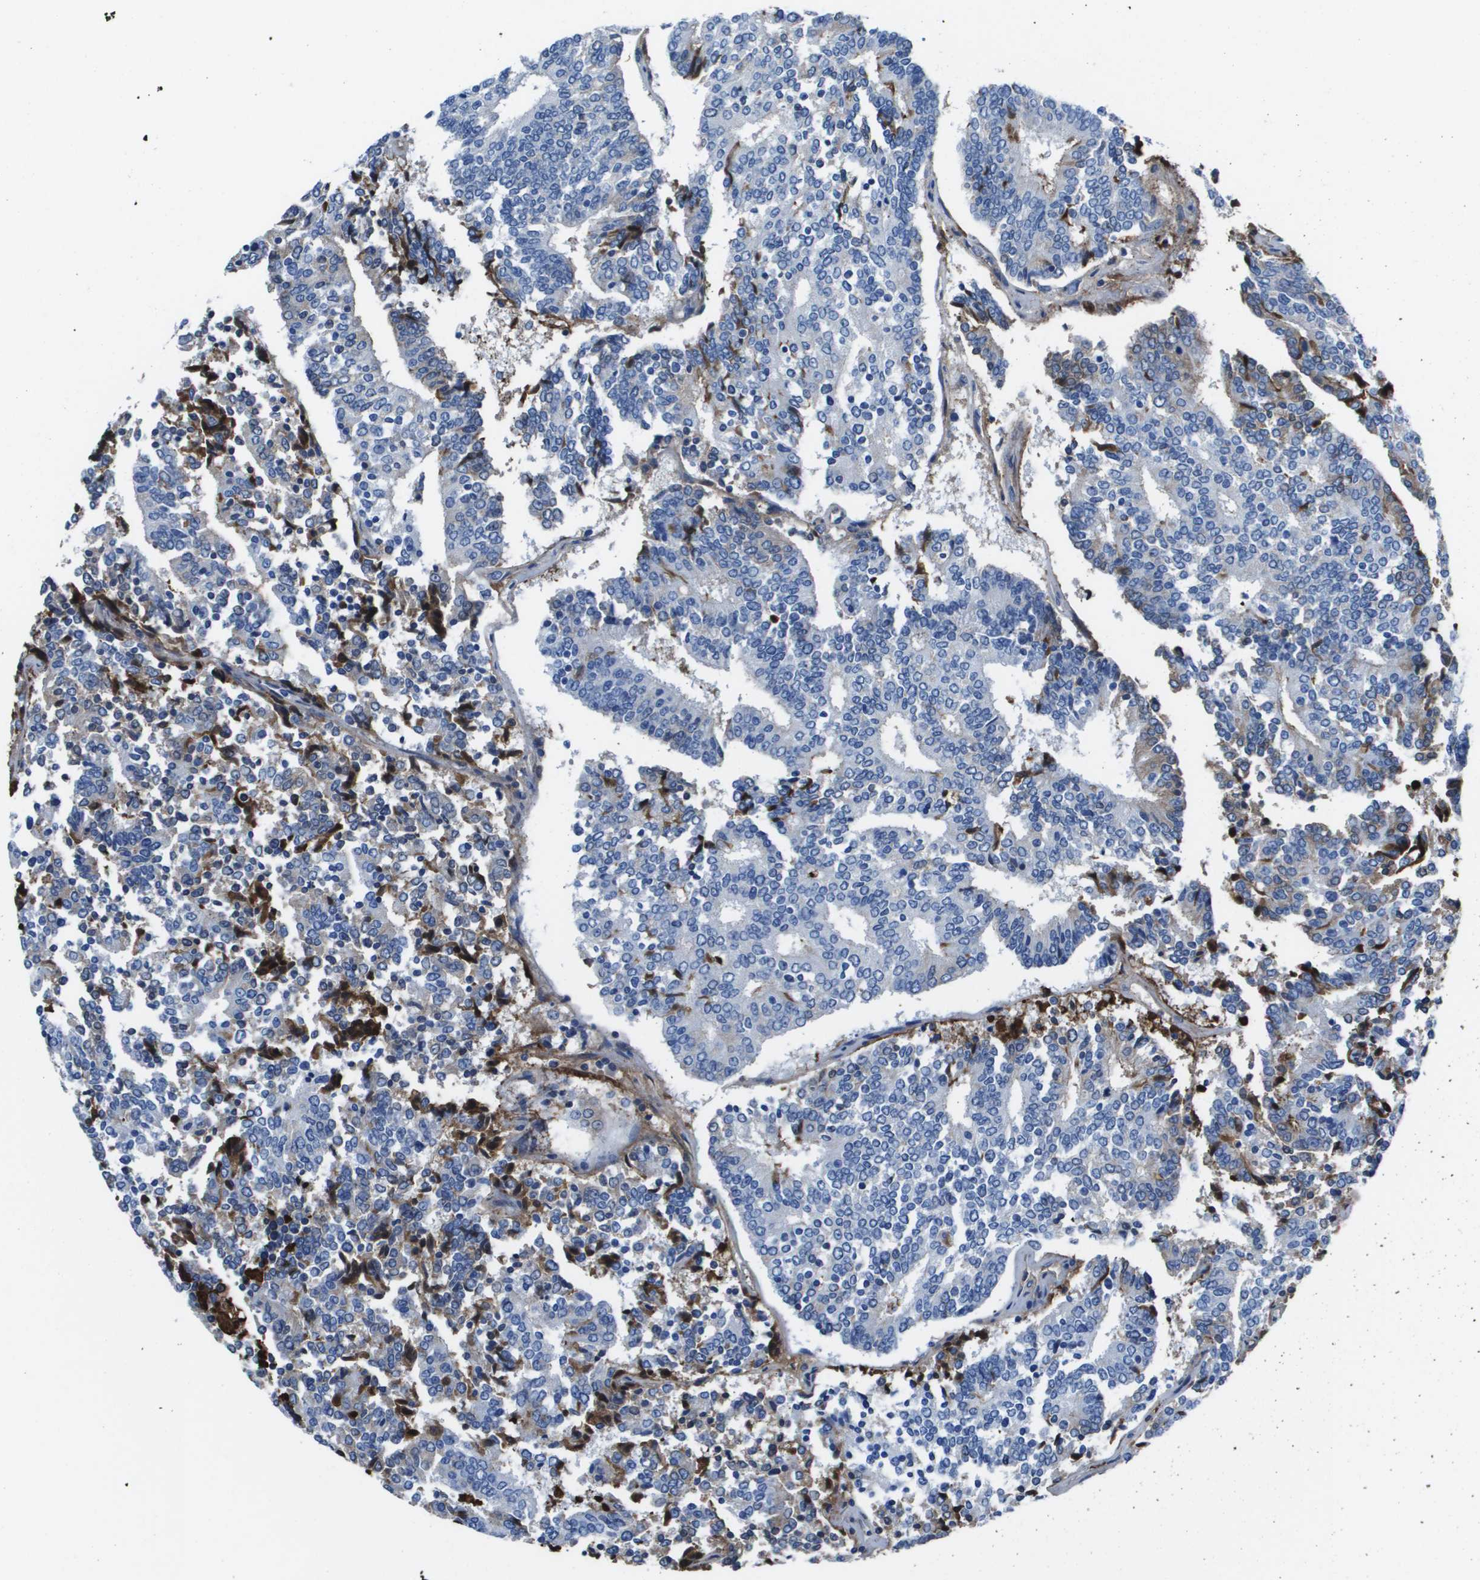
{"staining": {"intensity": "negative", "quantity": "none", "location": "none"}, "tissue": "prostate cancer", "cell_type": "Tumor cells", "image_type": "cancer", "snomed": [{"axis": "morphology", "description": "Normal tissue, NOS"}, {"axis": "morphology", "description": "Adenocarcinoma, High grade"}, {"axis": "topography", "description": "Prostate"}, {"axis": "topography", "description": "Seminal veicle"}], "caption": "This is an IHC micrograph of human prostate cancer. There is no positivity in tumor cells.", "gene": "VTN", "patient": {"sex": "male", "age": 55}}